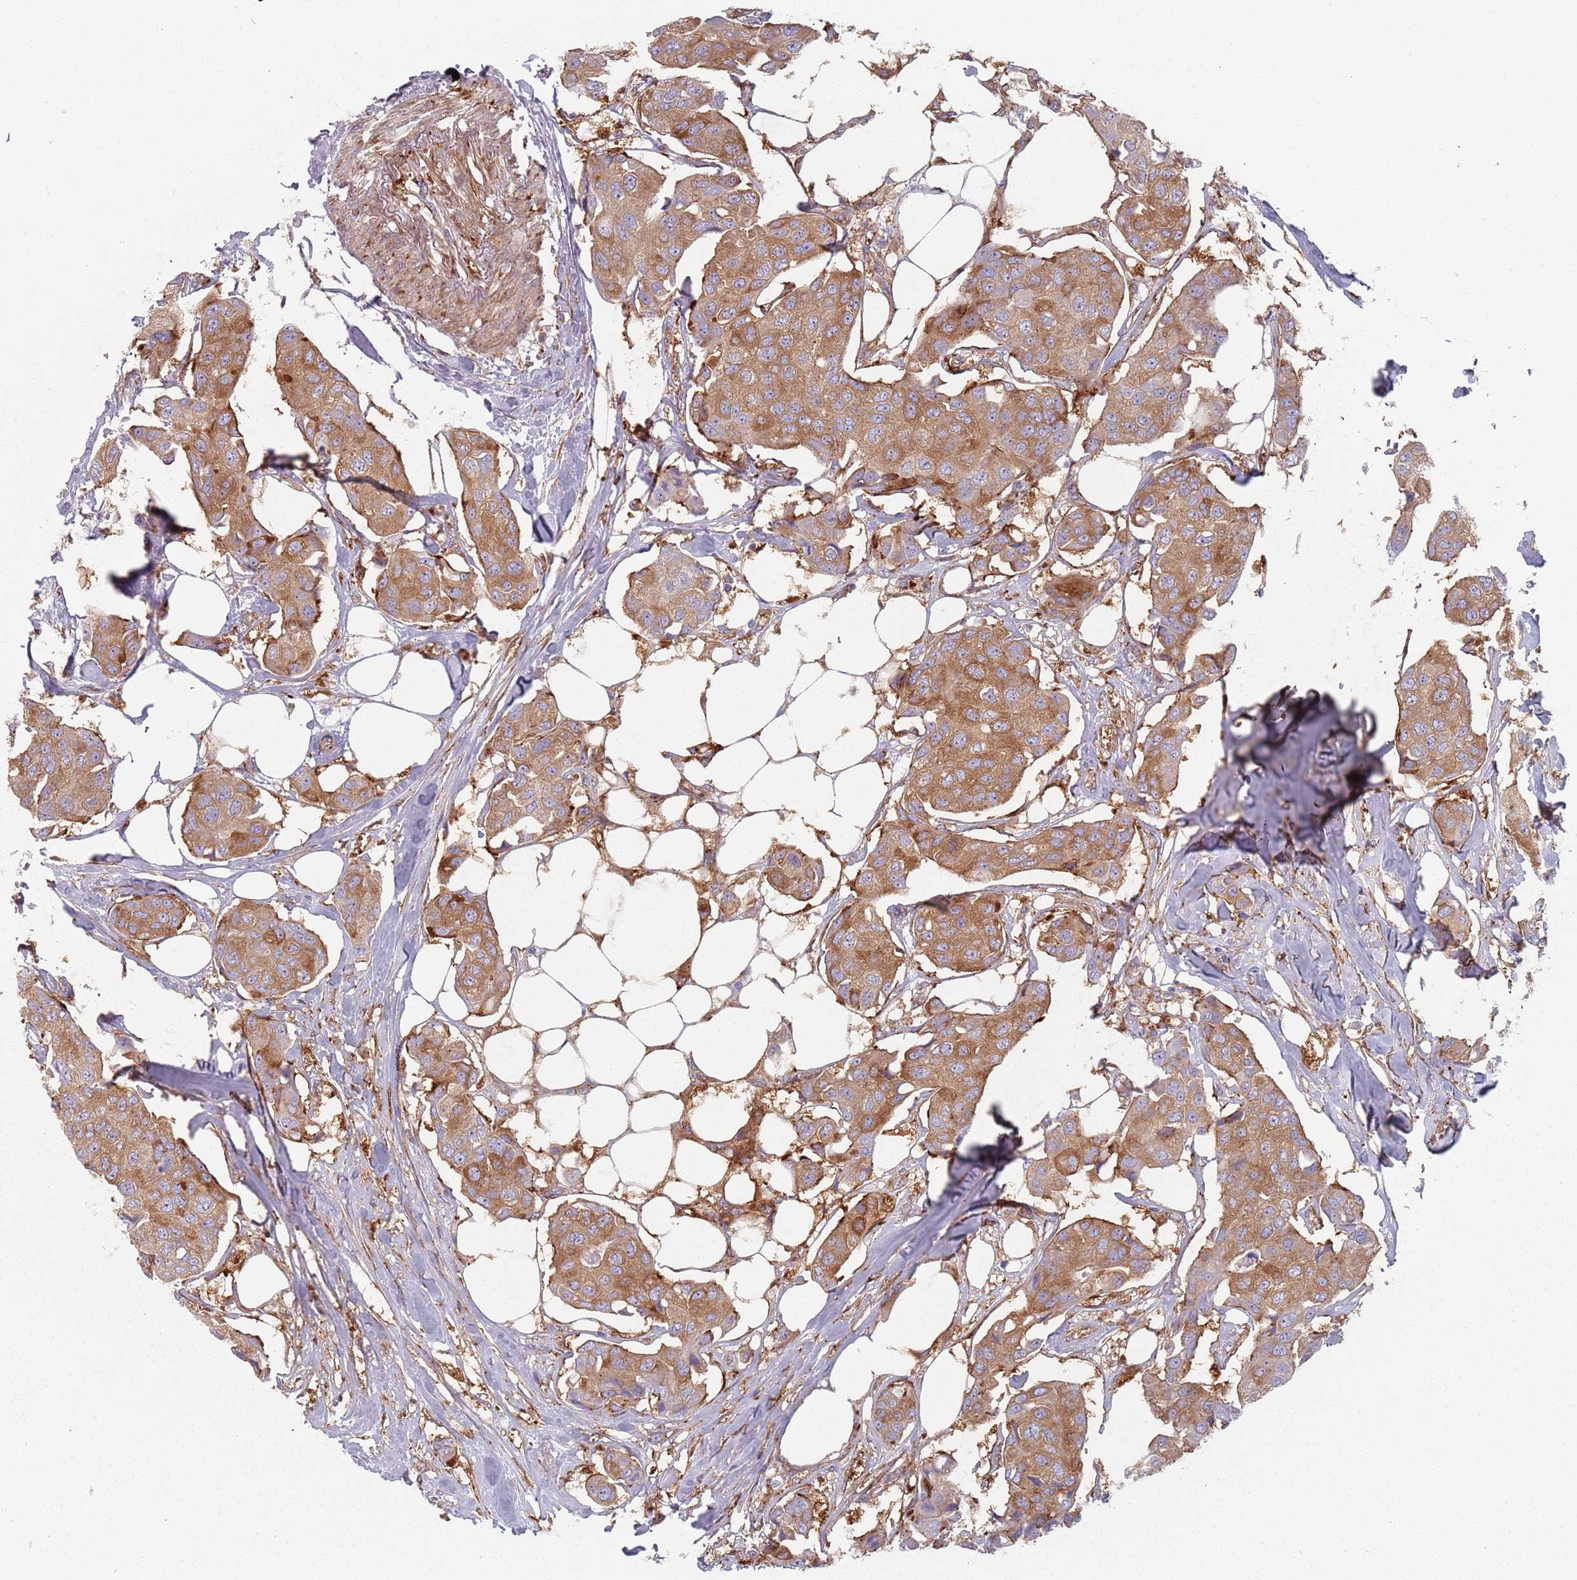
{"staining": {"intensity": "moderate", "quantity": ">75%", "location": "cytoplasmic/membranous"}, "tissue": "breast cancer", "cell_type": "Tumor cells", "image_type": "cancer", "snomed": [{"axis": "morphology", "description": "Duct carcinoma"}, {"axis": "topography", "description": "Breast"}, {"axis": "topography", "description": "Lymph node"}], "caption": "Protein expression by immunohistochemistry shows moderate cytoplasmic/membranous expression in about >75% of tumor cells in breast cancer (intraductal carcinoma). (Brightfield microscopy of DAB IHC at high magnification).", "gene": "TPD52L2", "patient": {"sex": "female", "age": 80}}